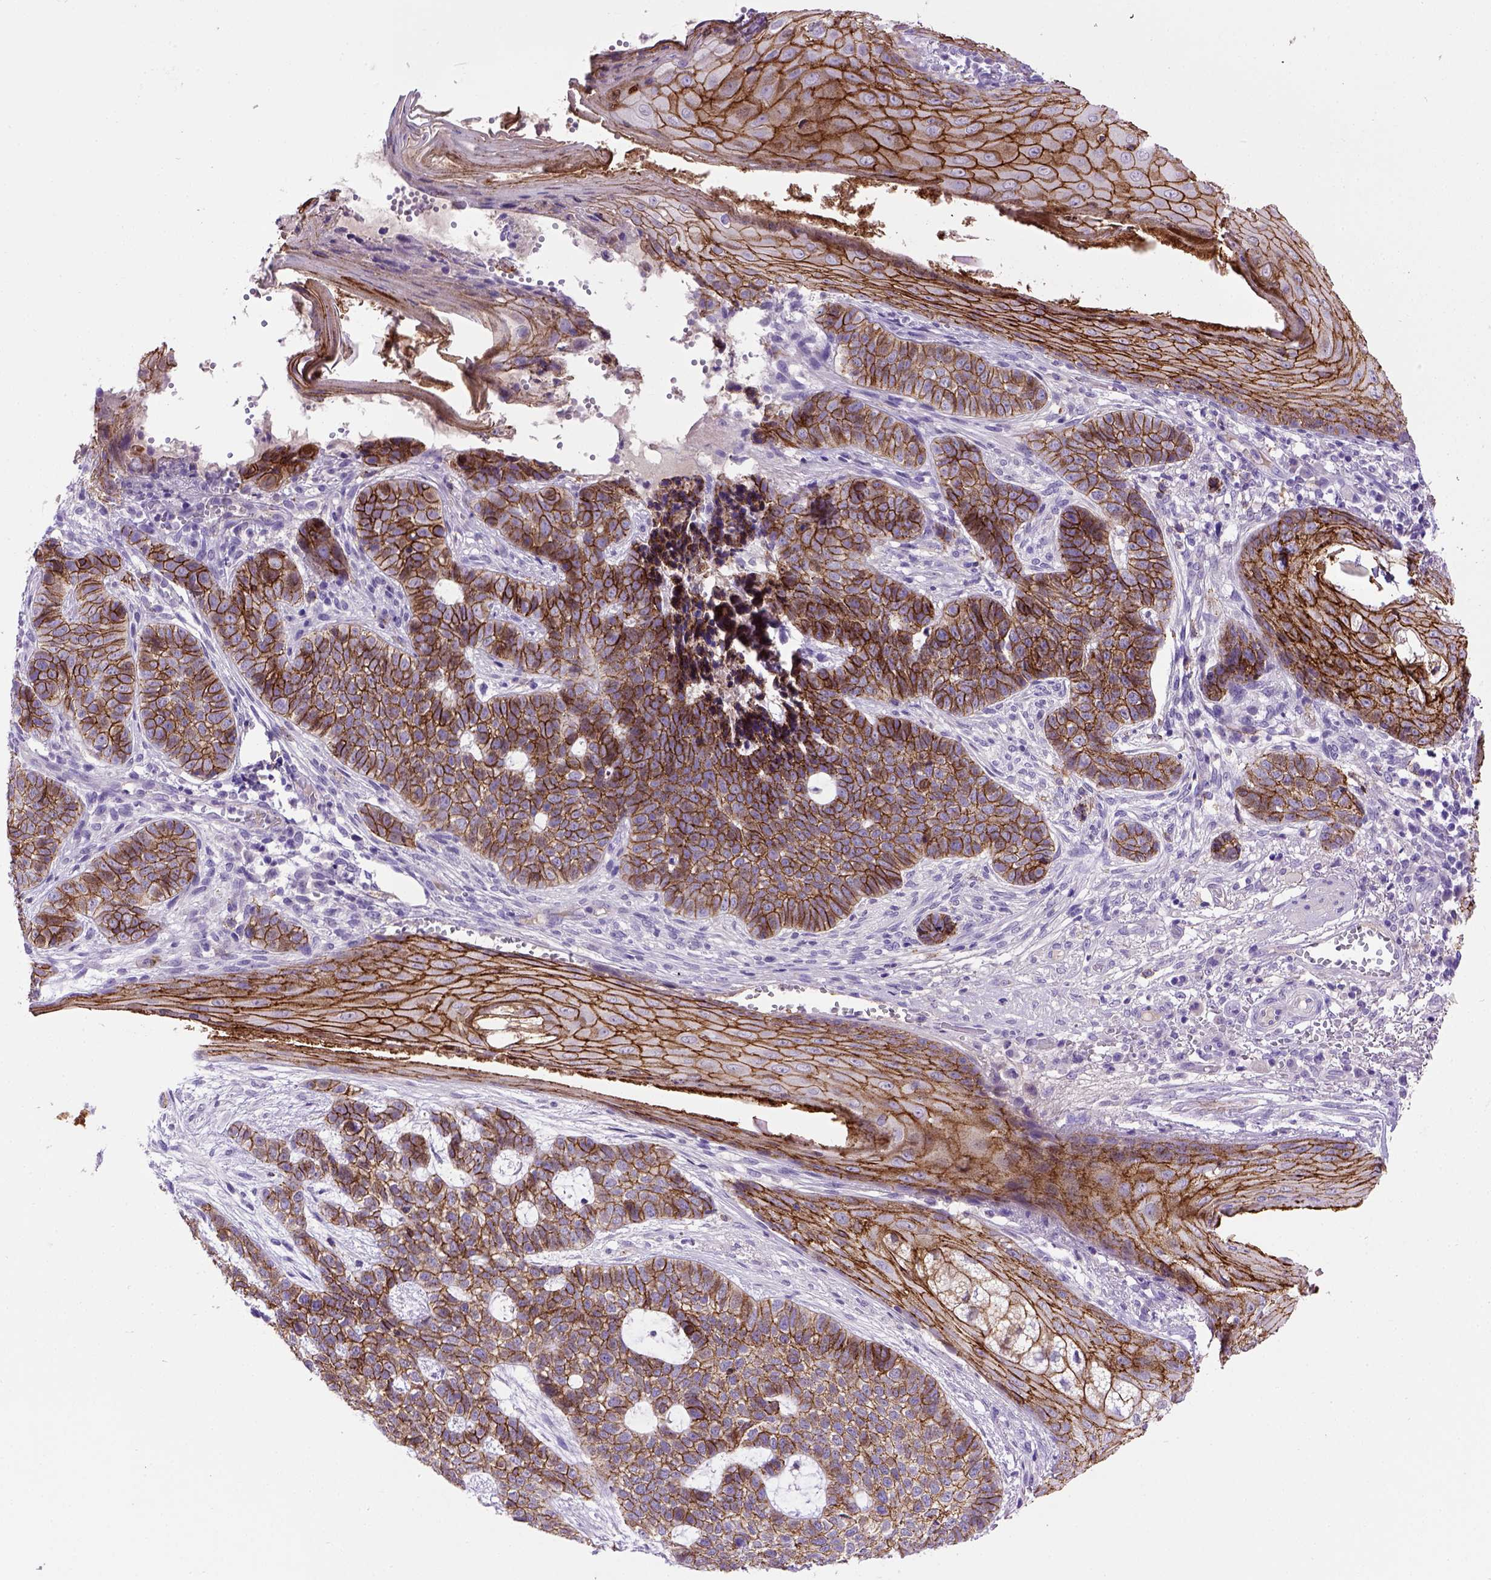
{"staining": {"intensity": "strong", "quantity": ">75%", "location": "cytoplasmic/membranous"}, "tissue": "skin cancer", "cell_type": "Tumor cells", "image_type": "cancer", "snomed": [{"axis": "morphology", "description": "Basal cell carcinoma"}, {"axis": "topography", "description": "Skin"}], "caption": "IHC photomicrograph of neoplastic tissue: human skin basal cell carcinoma stained using immunohistochemistry shows high levels of strong protein expression localized specifically in the cytoplasmic/membranous of tumor cells, appearing as a cytoplasmic/membranous brown color.", "gene": "CDH1", "patient": {"sex": "female", "age": 69}}